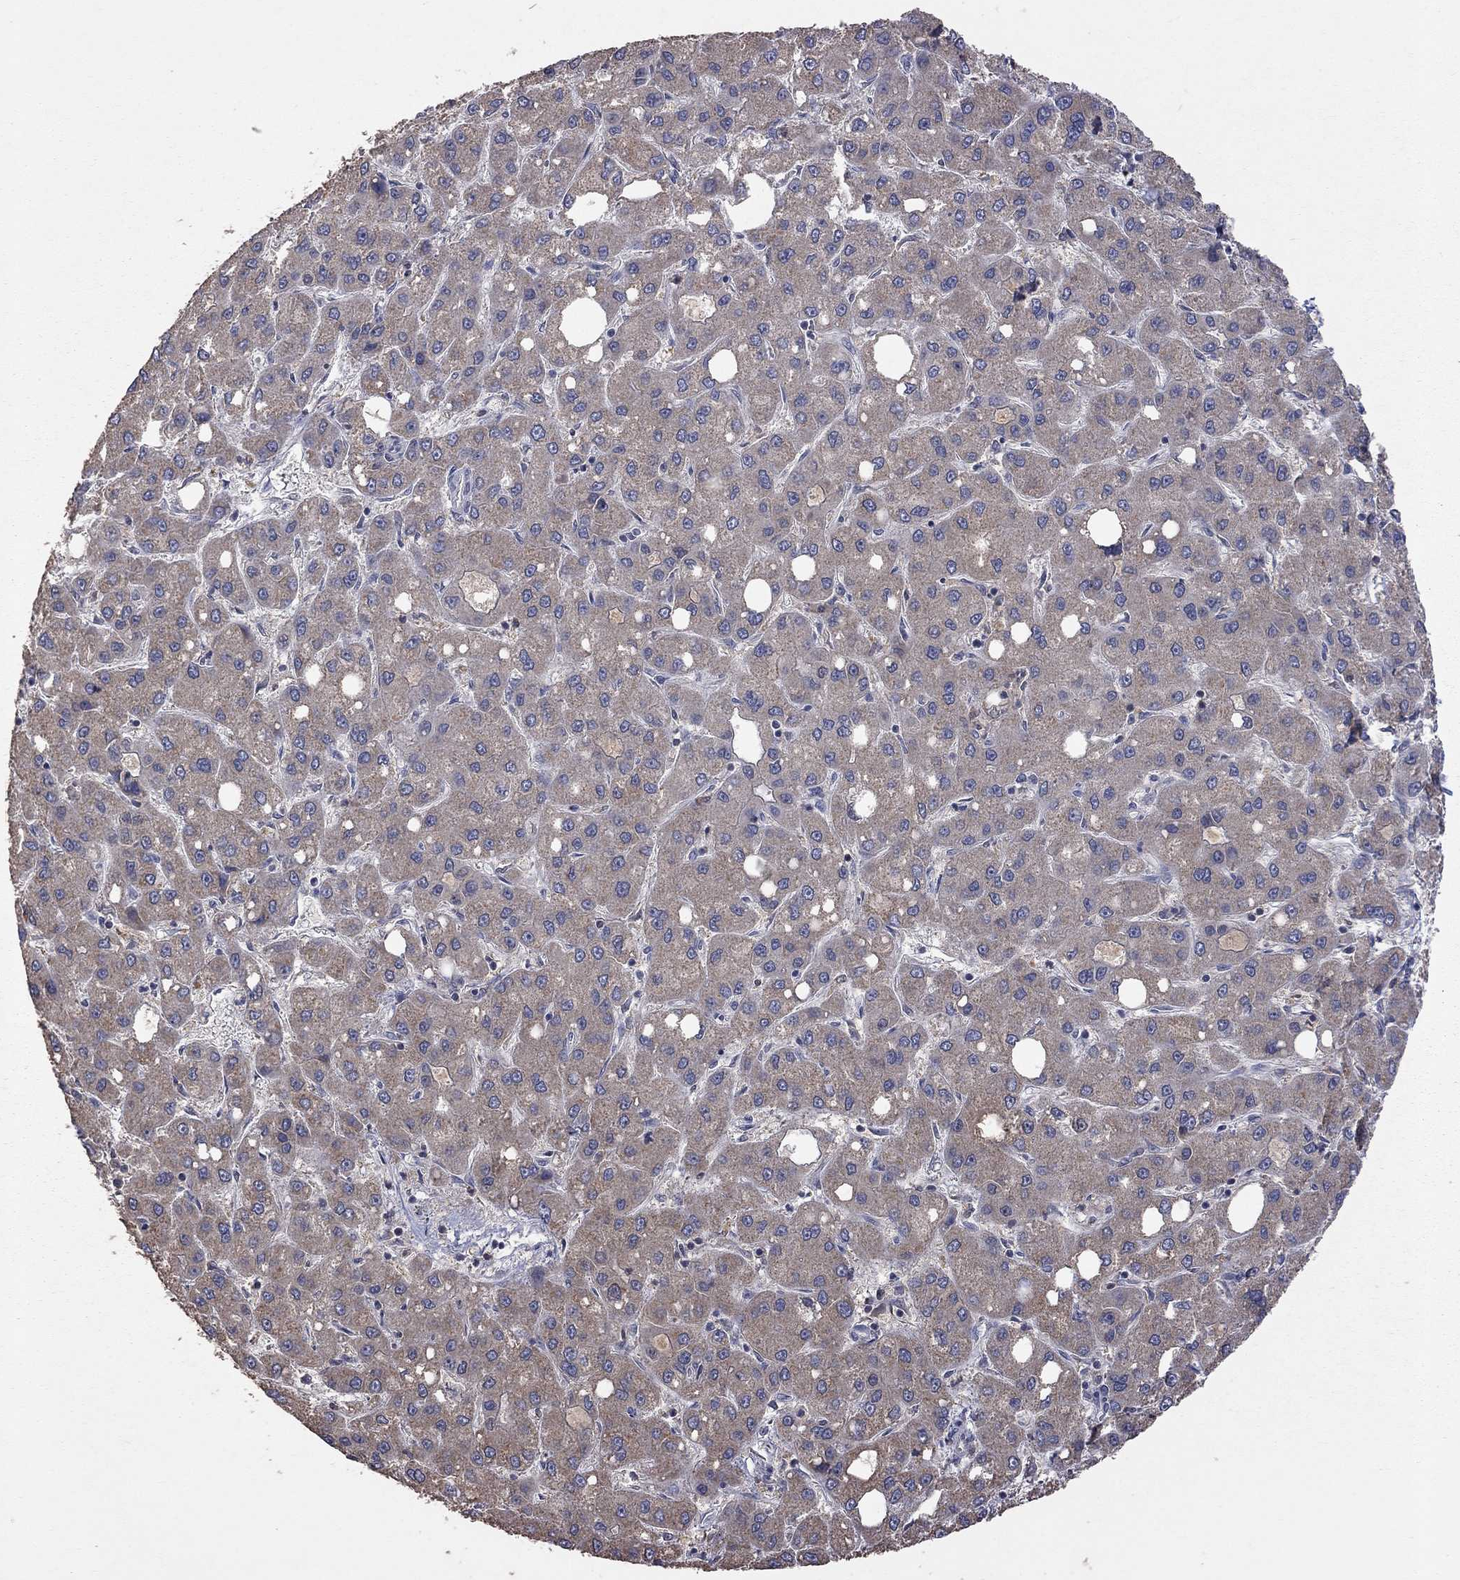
{"staining": {"intensity": "weak", "quantity": ">75%", "location": "cytoplasmic/membranous"}, "tissue": "liver cancer", "cell_type": "Tumor cells", "image_type": "cancer", "snomed": [{"axis": "morphology", "description": "Carcinoma, Hepatocellular, NOS"}, {"axis": "topography", "description": "Liver"}], "caption": "Brown immunohistochemical staining in liver cancer (hepatocellular carcinoma) reveals weak cytoplasmic/membranous expression in approximately >75% of tumor cells.", "gene": "HTR6", "patient": {"sex": "male", "age": 73}}